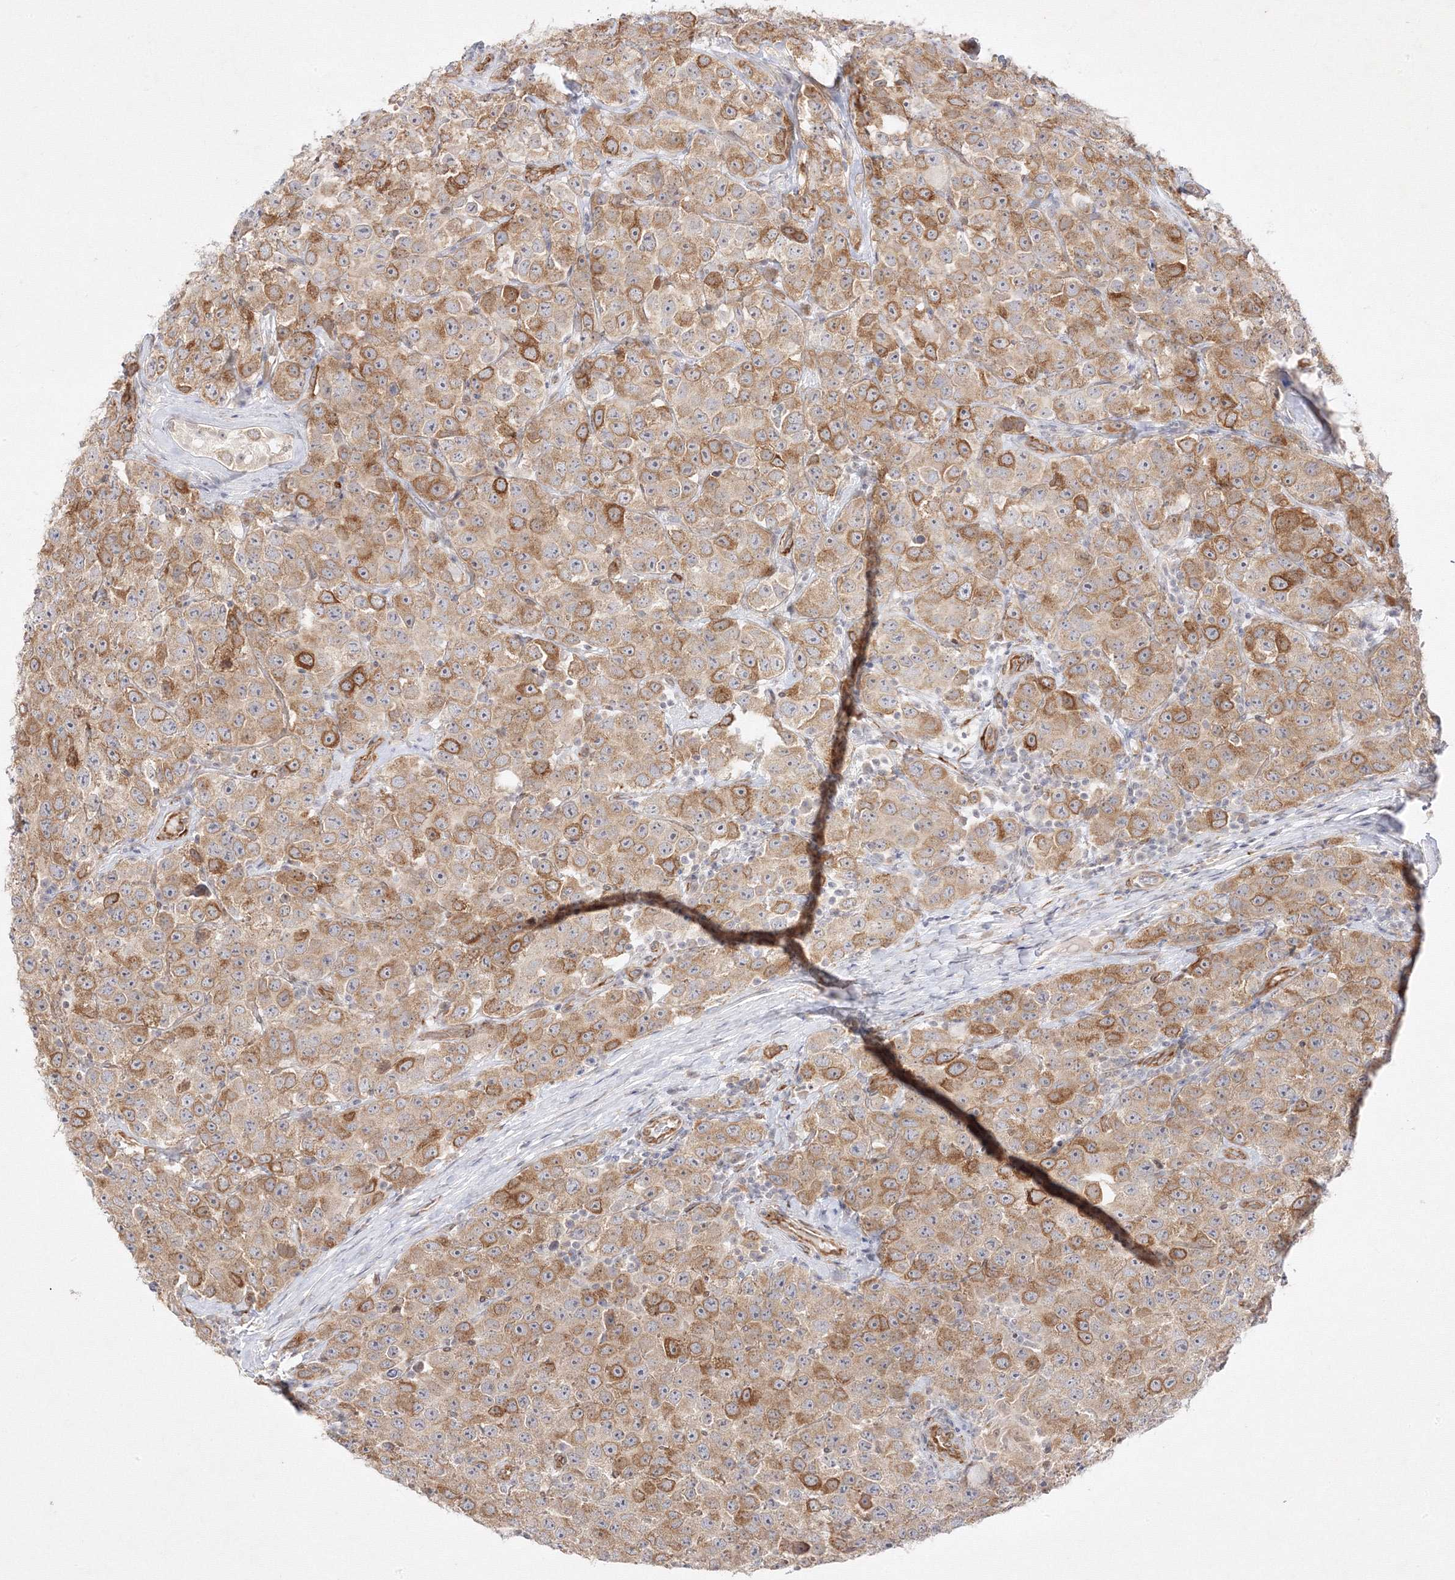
{"staining": {"intensity": "moderate", "quantity": ">75%", "location": "cytoplasmic/membranous"}, "tissue": "testis cancer", "cell_type": "Tumor cells", "image_type": "cancer", "snomed": [{"axis": "morphology", "description": "Seminoma, NOS"}, {"axis": "topography", "description": "Testis"}], "caption": "Testis cancer stained for a protein (brown) exhibits moderate cytoplasmic/membranous positive expression in approximately >75% of tumor cells.", "gene": "C2CD2", "patient": {"sex": "male", "age": 28}}